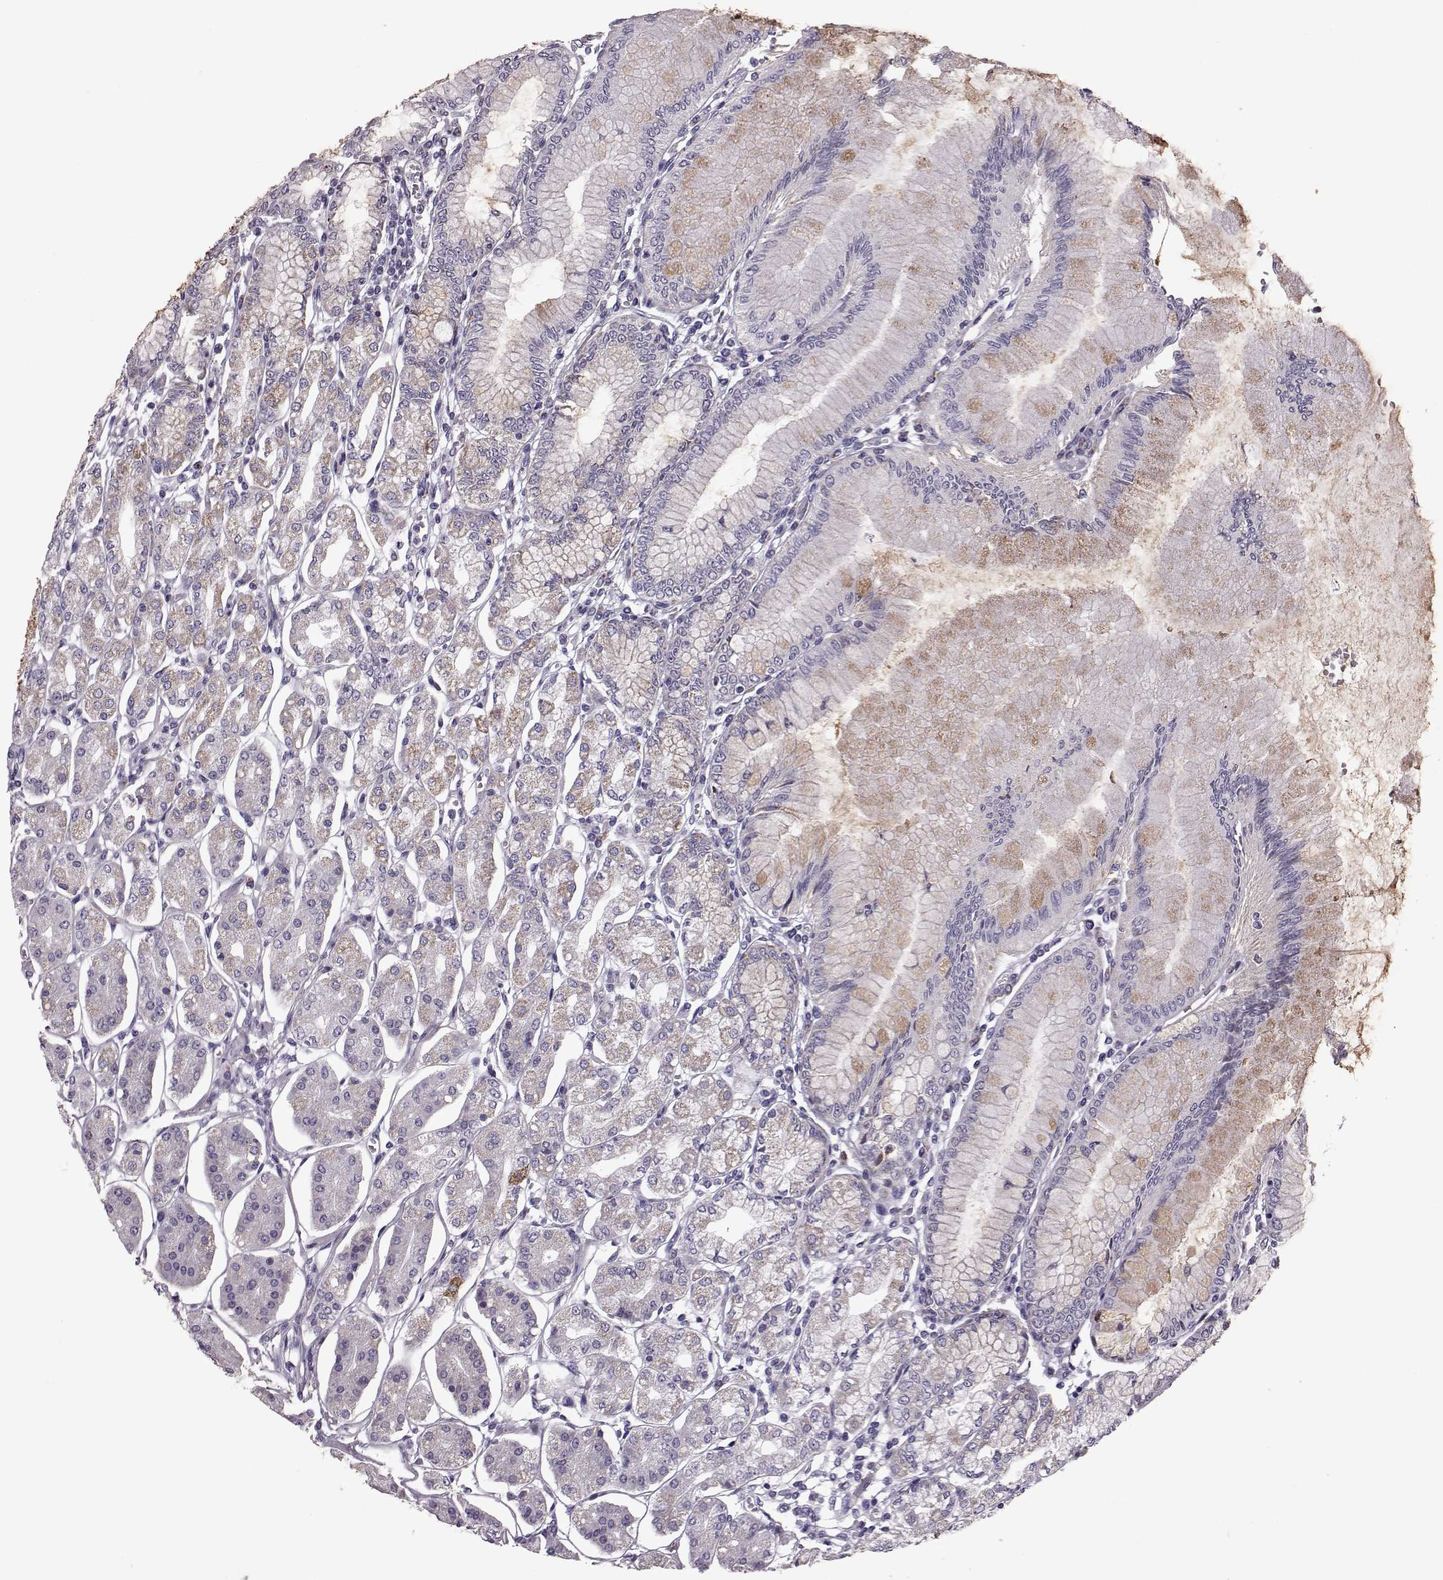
{"staining": {"intensity": "weak", "quantity": "<25%", "location": "cytoplasmic/membranous"}, "tissue": "stomach", "cell_type": "Glandular cells", "image_type": "normal", "snomed": [{"axis": "morphology", "description": "Normal tissue, NOS"}, {"axis": "topography", "description": "Skeletal muscle"}, {"axis": "topography", "description": "Stomach"}], "caption": "A photomicrograph of human stomach is negative for staining in glandular cells. (Stains: DAB immunohistochemistry (IHC) with hematoxylin counter stain, Microscopy: brightfield microscopy at high magnification).", "gene": "RIMS2", "patient": {"sex": "female", "age": 57}}